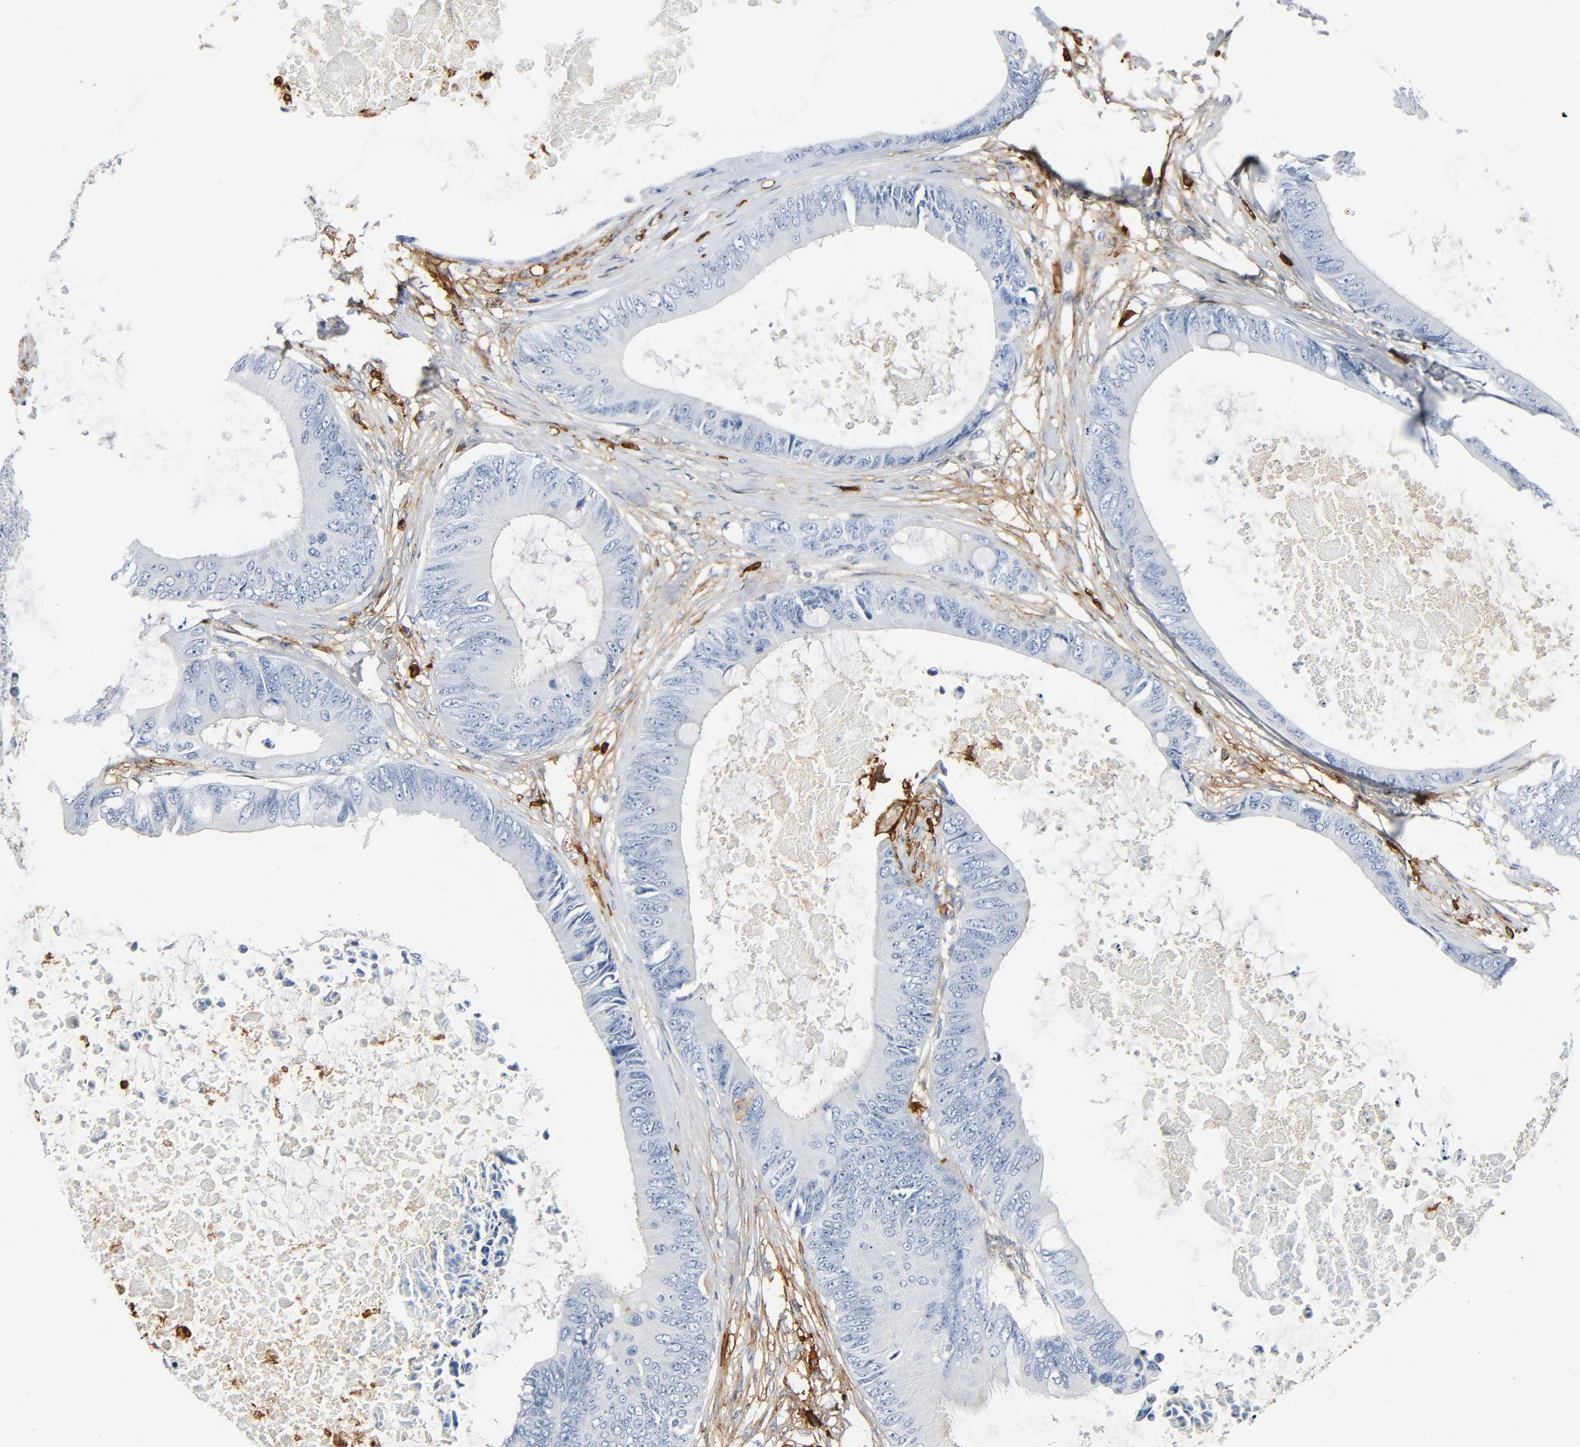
{"staining": {"intensity": "negative", "quantity": "none", "location": "none"}, "tissue": "colorectal cancer", "cell_type": "Tumor cells", "image_type": "cancer", "snomed": [{"axis": "morphology", "description": "Normal tissue, NOS"}, {"axis": "morphology", "description": "Adenocarcinoma, NOS"}, {"axis": "topography", "description": "Rectum"}, {"axis": "topography", "description": "Peripheral nerve tissue"}], "caption": "This is an IHC micrograph of human adenocarcinoma (colorectal). There is no expression in tumor cells.", "gene": "ANPEP", "patient": {"sex": "female", "age": 77}}